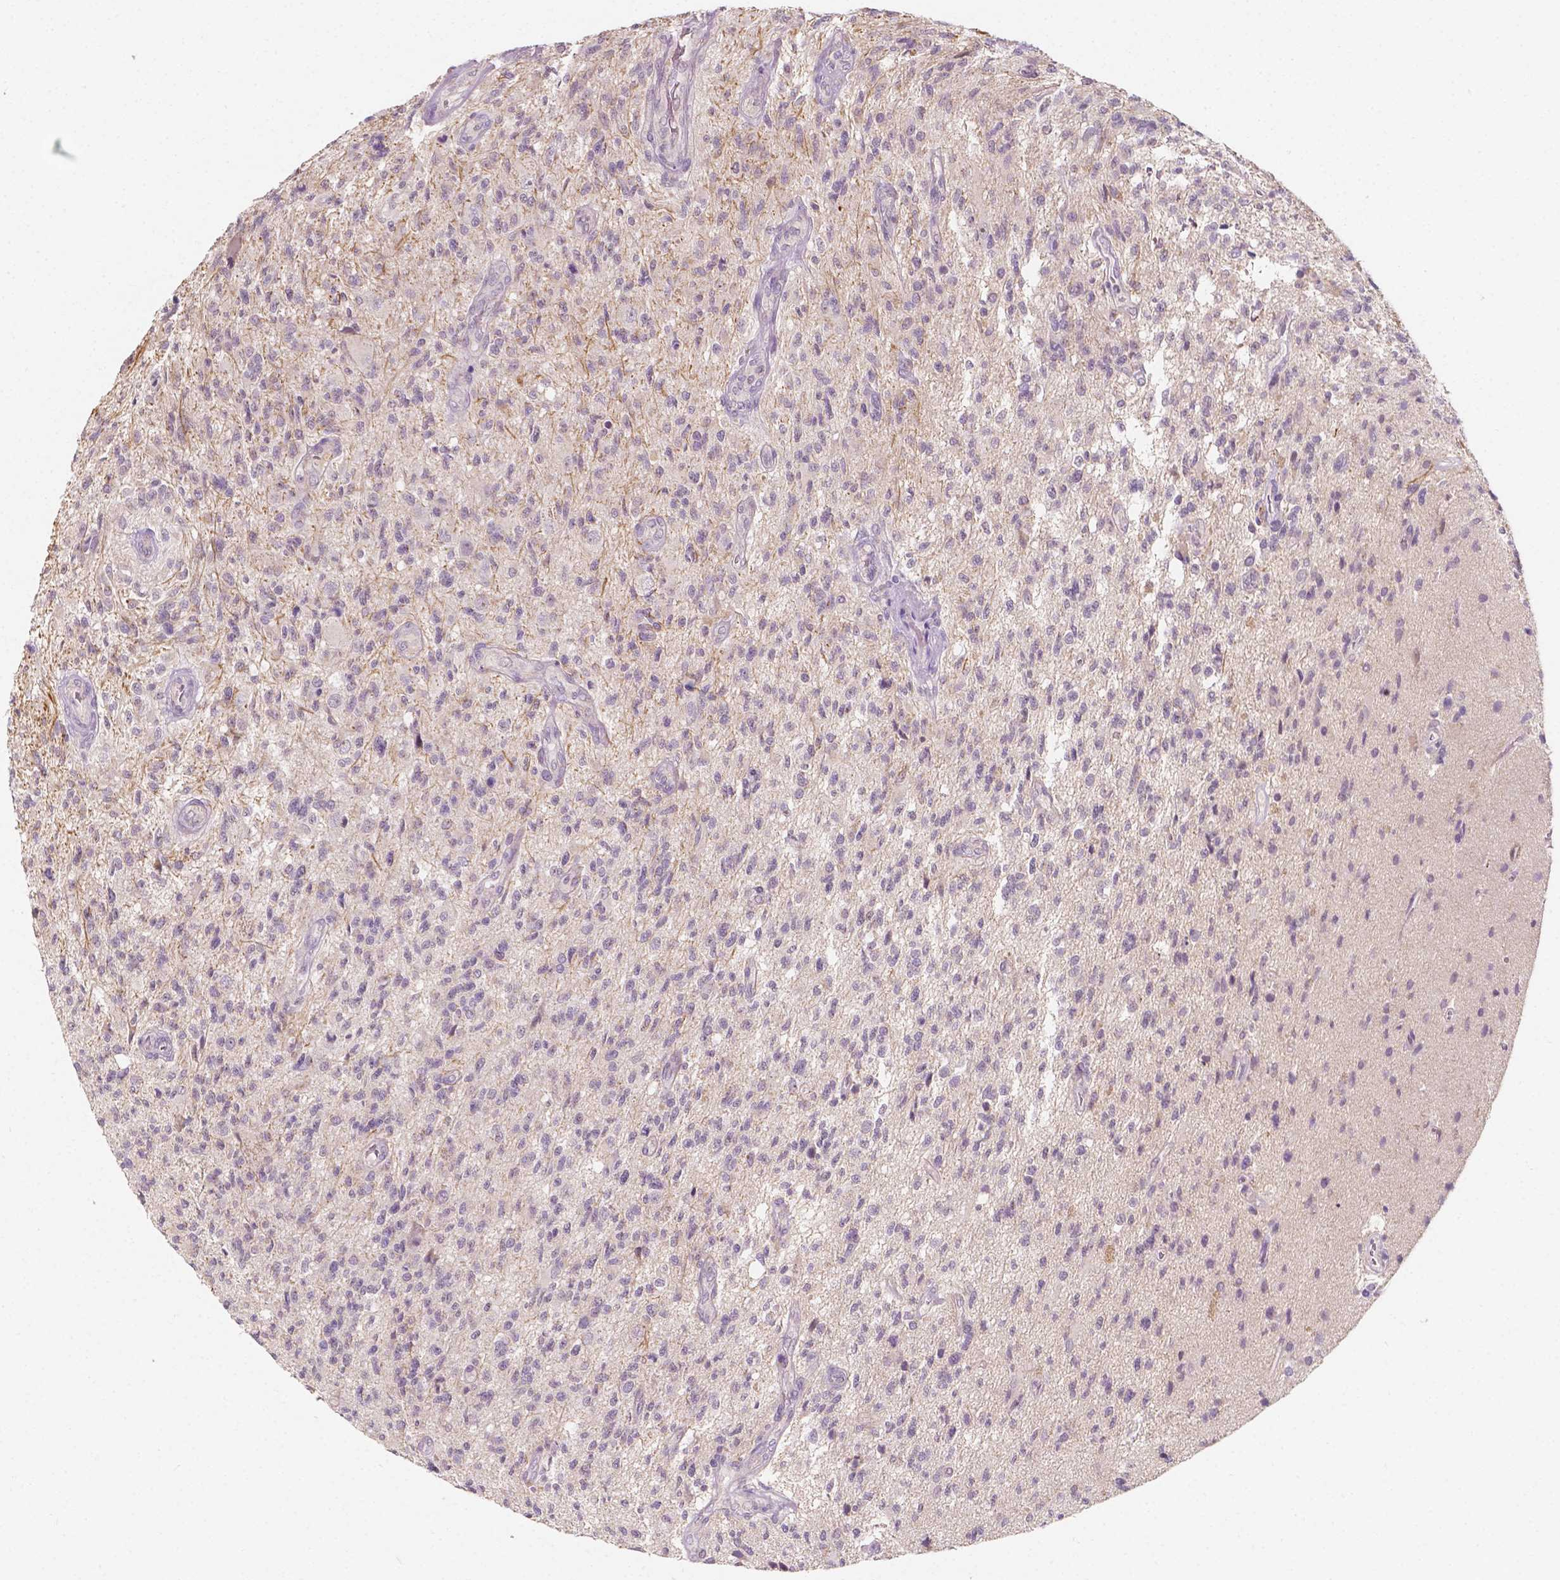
{"staining": {"intensity": "negative", "quantity": "none", "location": "none"}, "tissue": "glioma", "cell_type": "Tumor cells", "image_type": "cancer", "snomed": [{"axis": "morphology", "description": "Glioma, malignant, High grade"}, {"axis": "topography", "description": "Brain"}], "caption": "High-grade glioma (malignant) was stained to show a protein in brown. There is no significant positivity in tumor cells.", "gene": "SIRT2", "patient": {"sex": "male", "age": 56}}